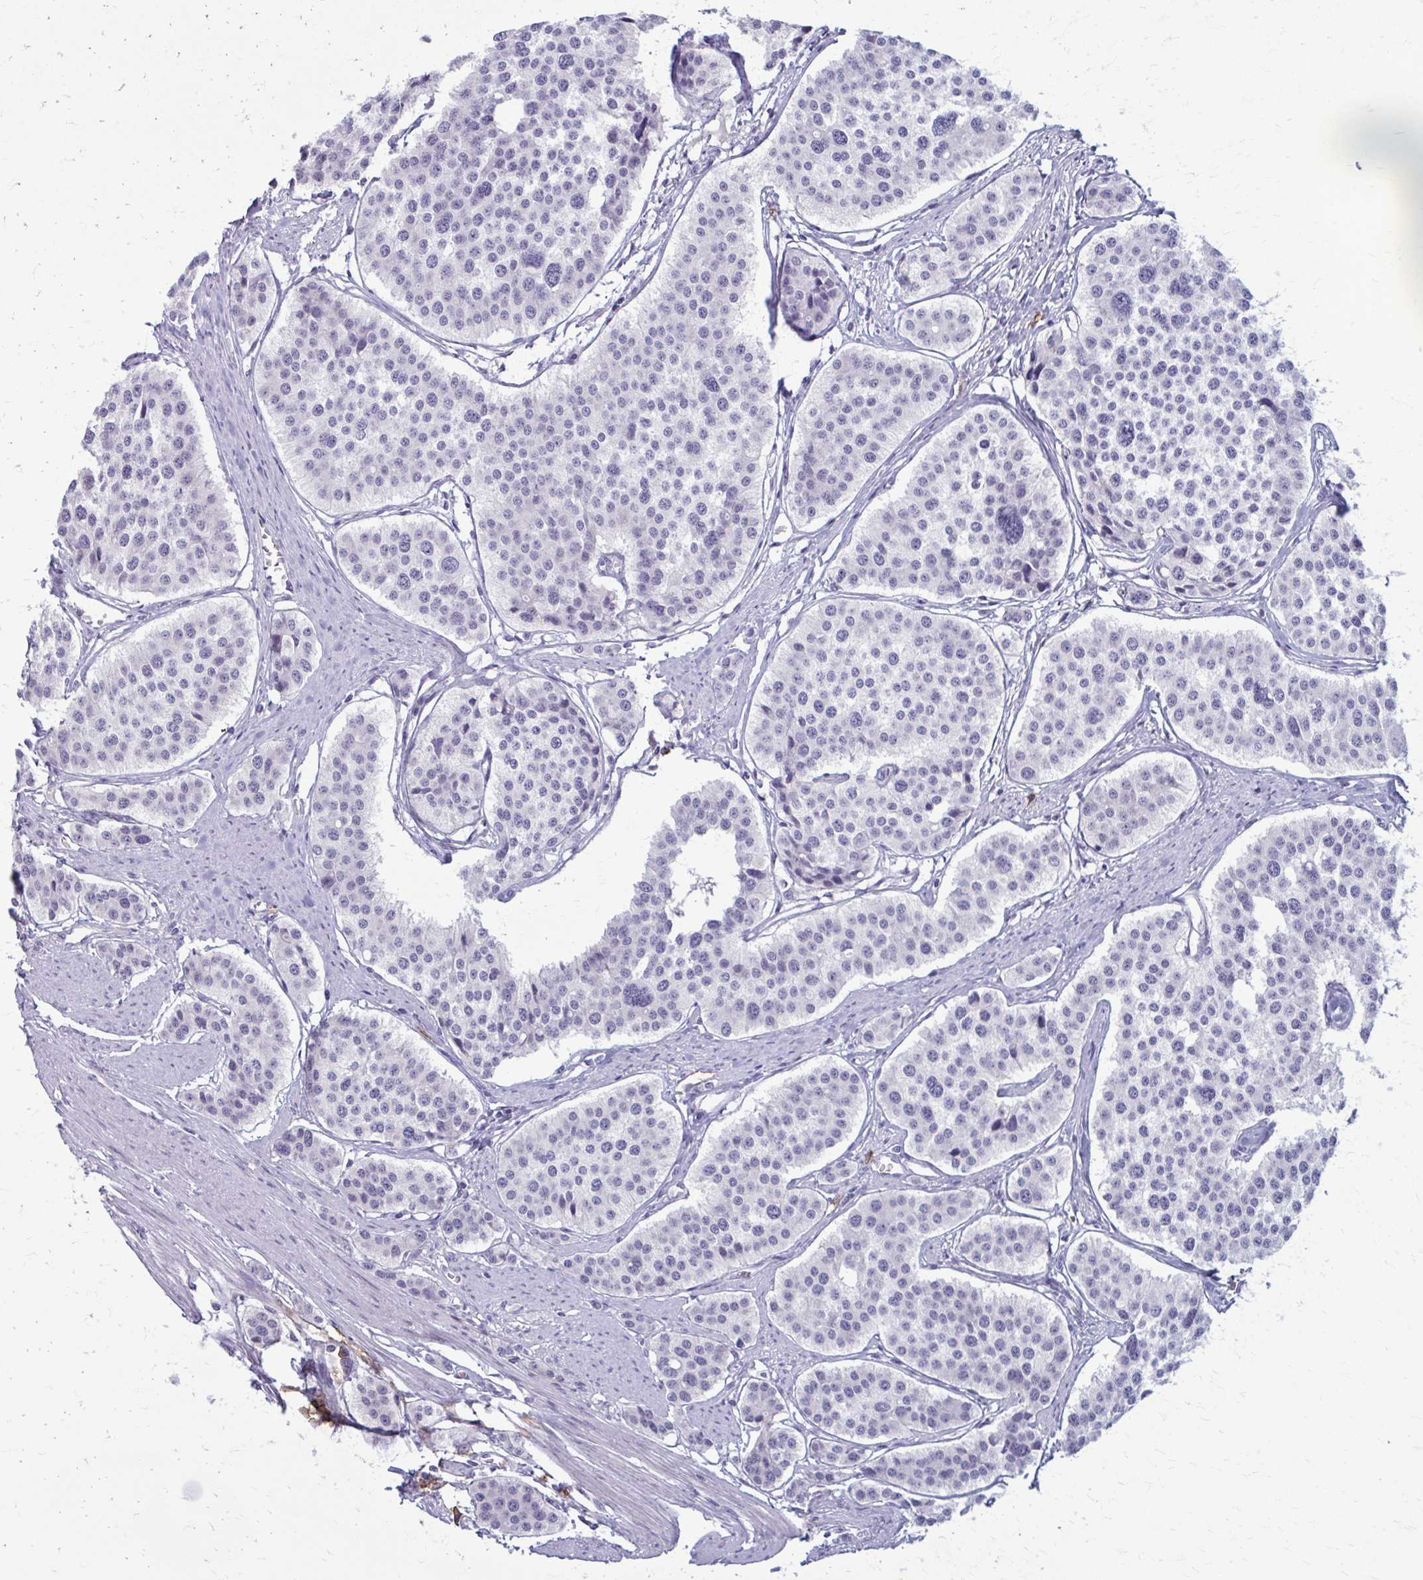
{"staining": {"intensity": "negative", "quantity": "none", "location": "none"}, "tissue": "carcinoid", "cell_type": "Tumor cells", "image_type": "cancer", "snomed": [{"axis": "morphology", "description": "Carcinoid, malignant, NOS"}, {"axis": "topography", "description": "Small intestine"}], "caption": "IHC of carcinoid shows no positivity in tumor cells. Nuclei are stained in blue.", "gene": "CD38", "patient": {"sex": "male", "age": 60}}